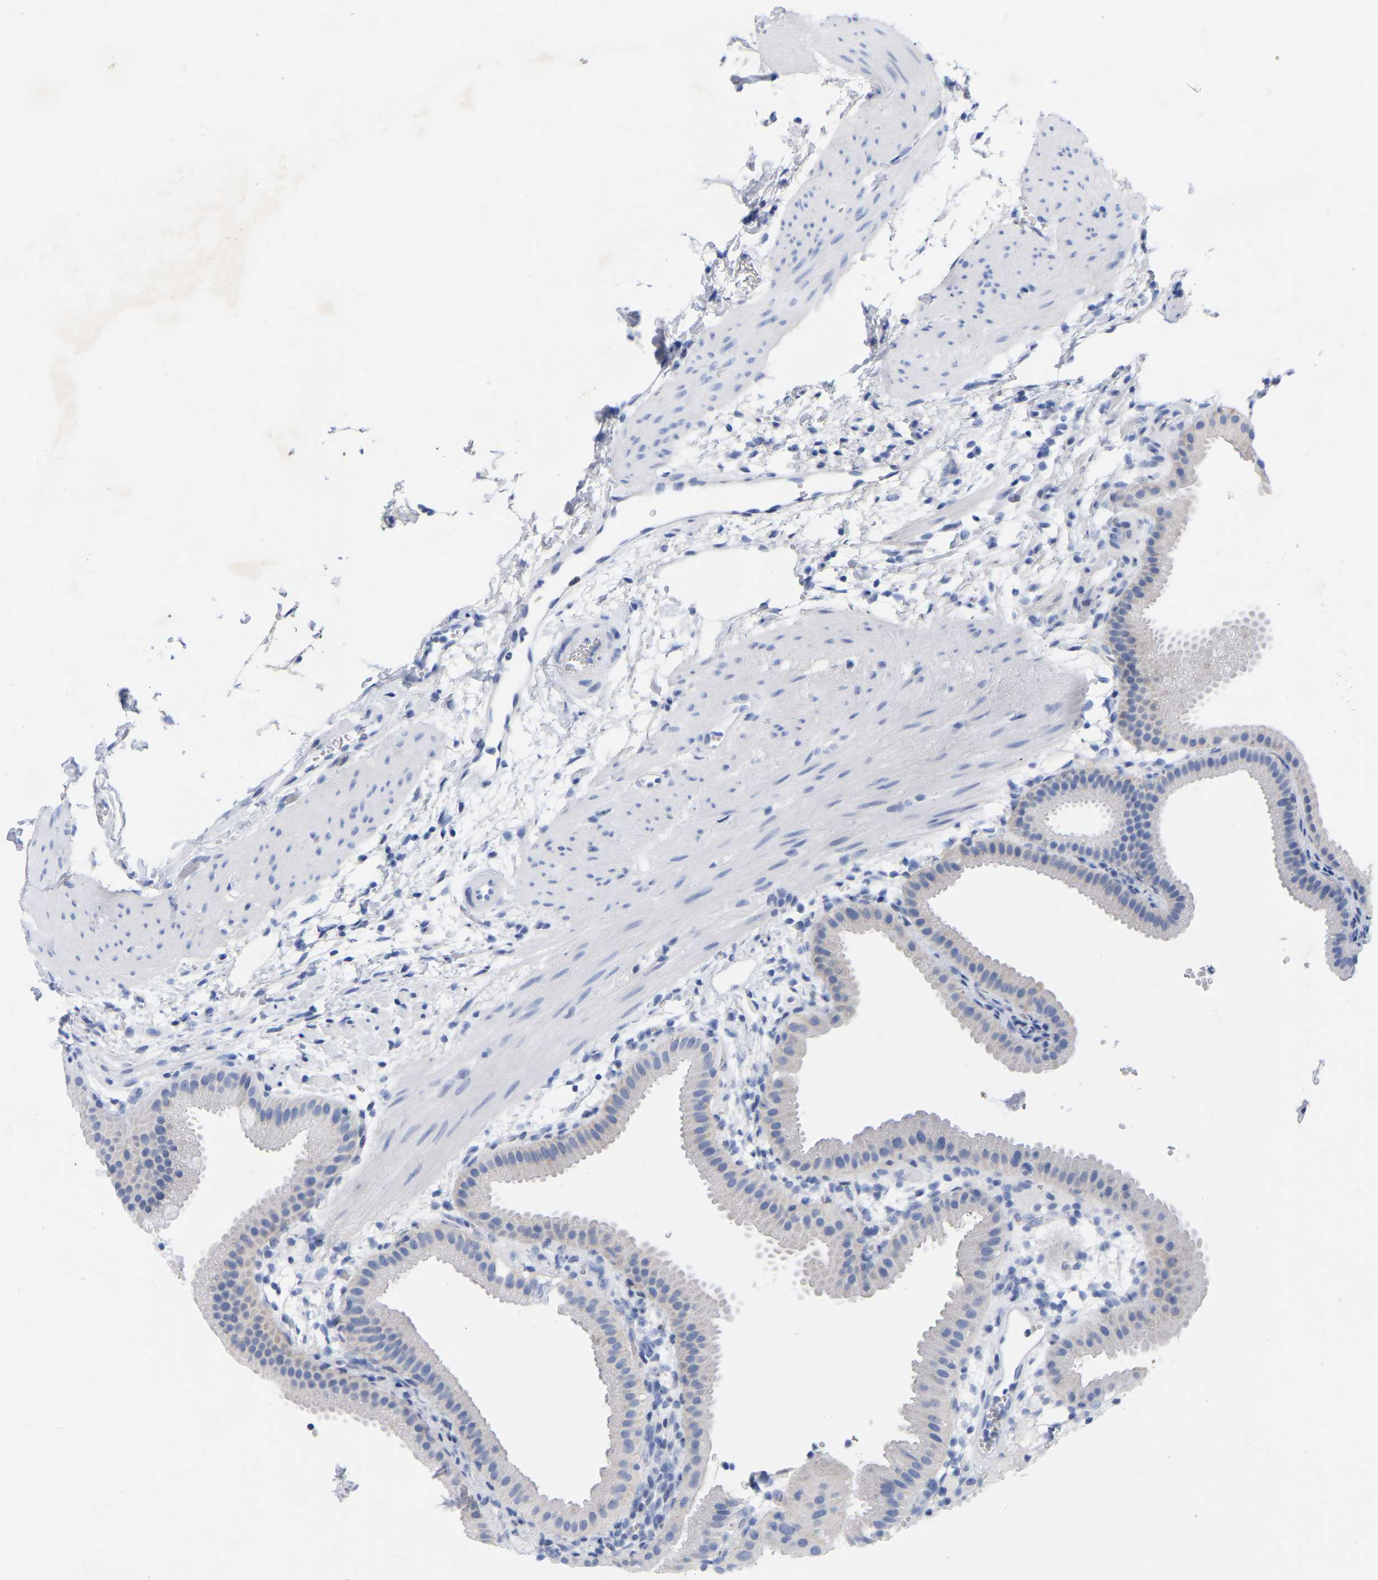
{"staining": {"intensity": "negative", "quantity": "none", "location": "none"}, "tissue": "gallbladder", "cell_type": "Glandular cells", "image_type": "normal", "snomed": [{"axis": "morphology", "description": "Normal tissue, NOS"}, {"axis": "topography", "description": "Gallbladder"}], "caption": "Immunohistochemical staining of benign human gallbladder displays no significant positivity in glandular cells.", "gene": "ZNF629", "patient": {"sex": "female", "age": 64}}